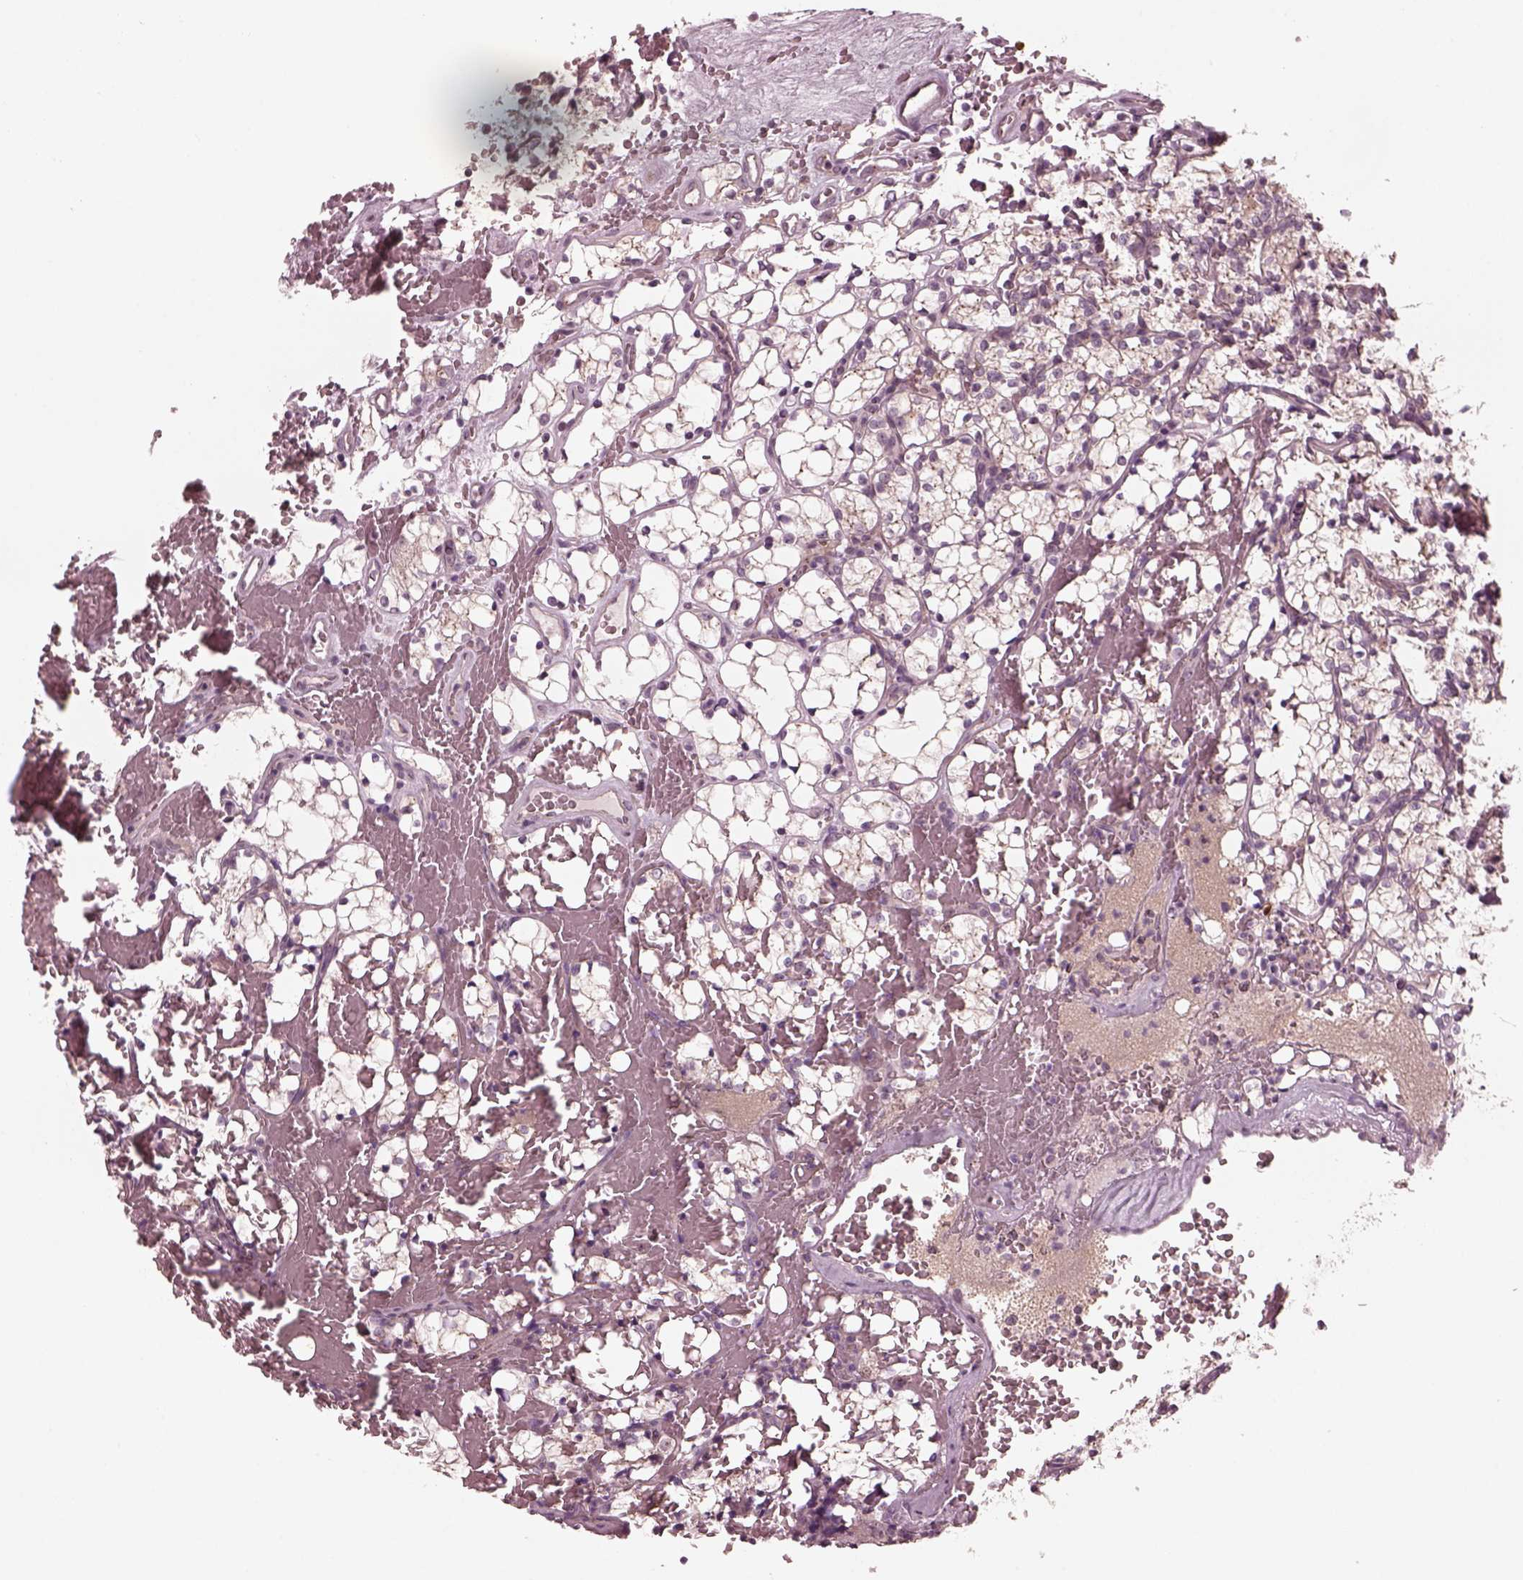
{"staining": {"intensity": "weak", "quantity": "<25%", "location": "cytoplasmic/membranous"}, "tissue": "renal cancer", "cell_type": "Tumor cells", "image_type": "cancer", "snomed": [{"axis": "morphology", "description": "Adenocarcinoma, NOS"}, {"axis": "topography", "description": "Kidney"}], "caption": "This is an immunohistochemistry (IHC) micrograph of human renal cancer (adenocarcinoma). There is no expression in tumor cells.", "gene": "SAXO1", "patient": {"sex": "female", "age": 69}}